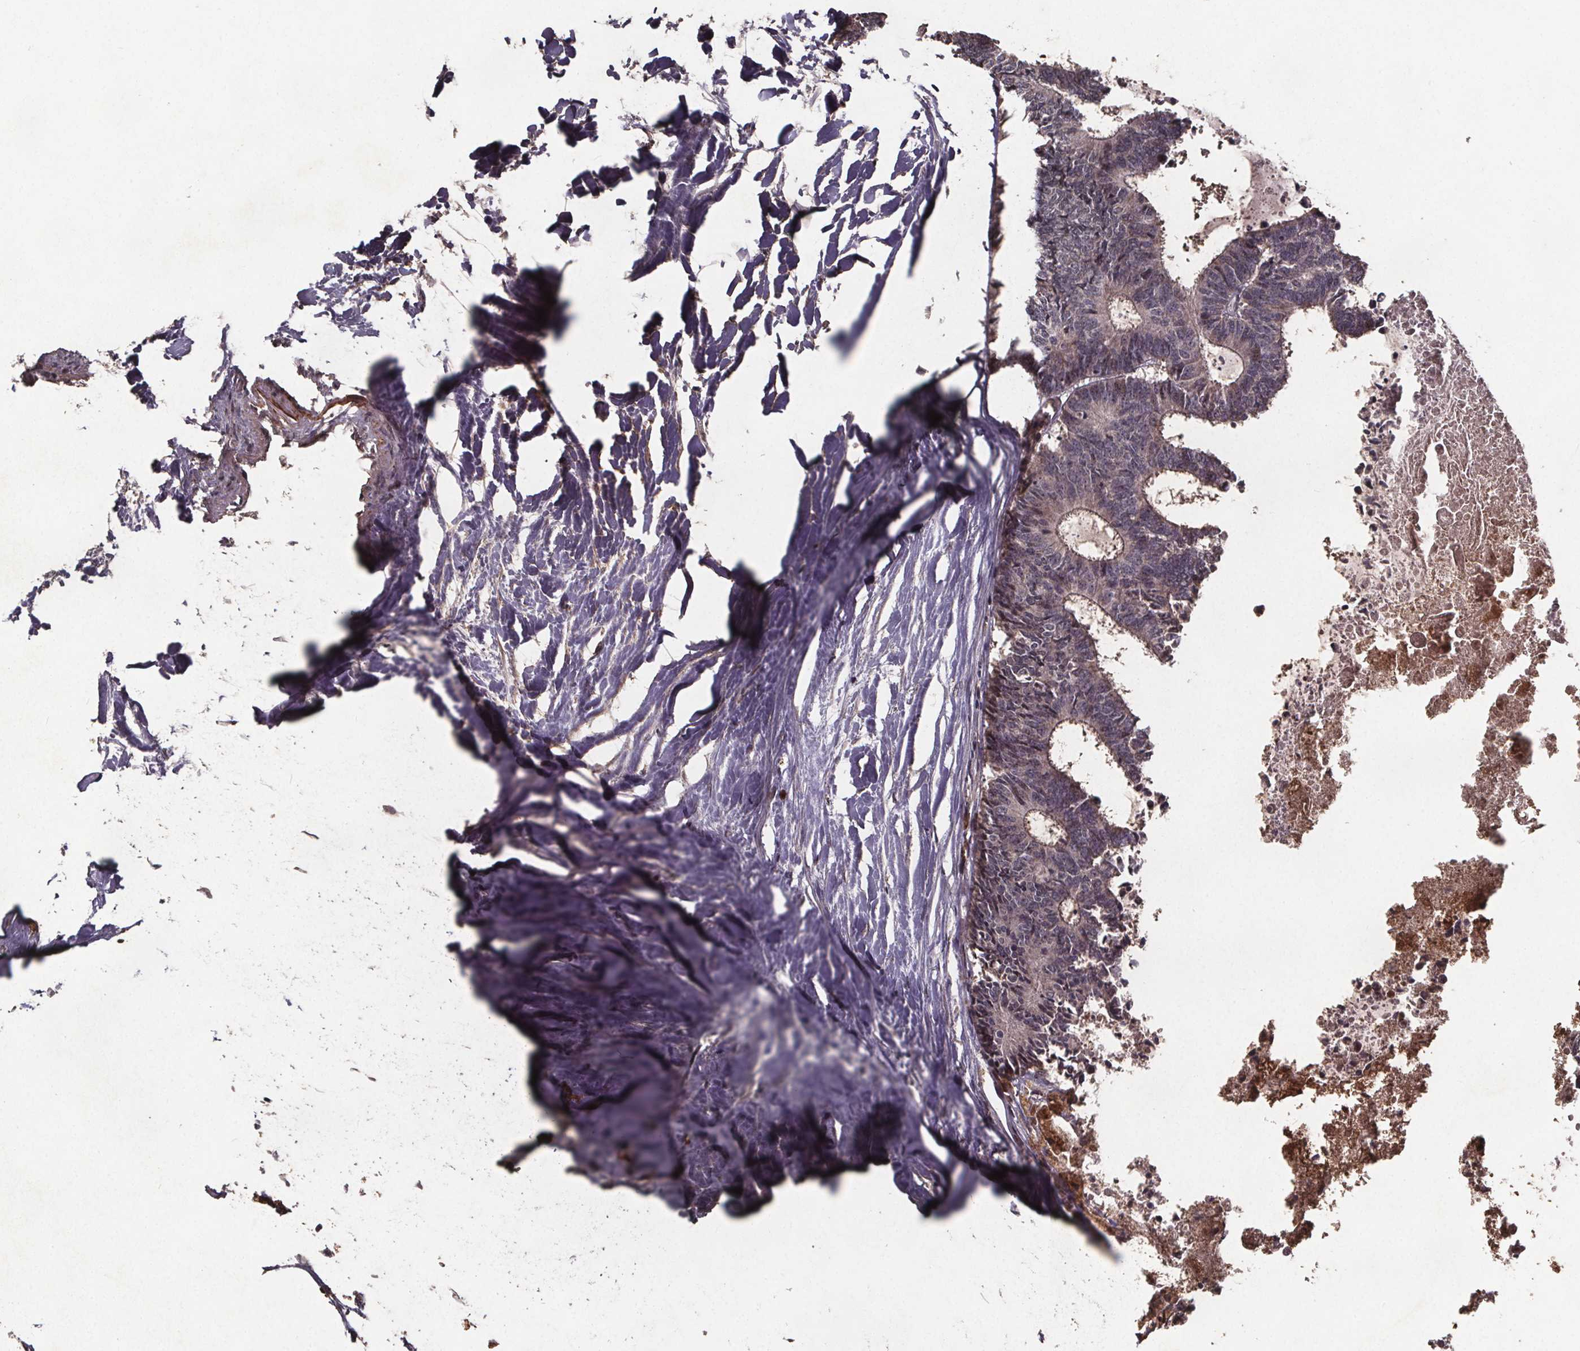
{"staining": {"intensity": "negative", "quantity": "none", "location": "none"}, "tissue": "colorectal cancer", "cell_type": "Tumor cells", "image_type": "cancer", "snomed": [{"axis": "morphology", "description": "Adenocarcinoma, NOS"}, {"axis": "topography", "description": "Colon"}, {"axis": "topography", "description": "Rectum"}], "caption": "Adenocarcinoma (colorectal) was stained to show a protein in brown. There is no significant staining in tumor cells. Brightfield microscopy of IHC stained with DAB (3,3'-diaminobenzidine) (brown) and hematoxylin (blue), captured at high magnification.", "gene": "GPX3", "patient": {"sex": "male", "age": 57}}